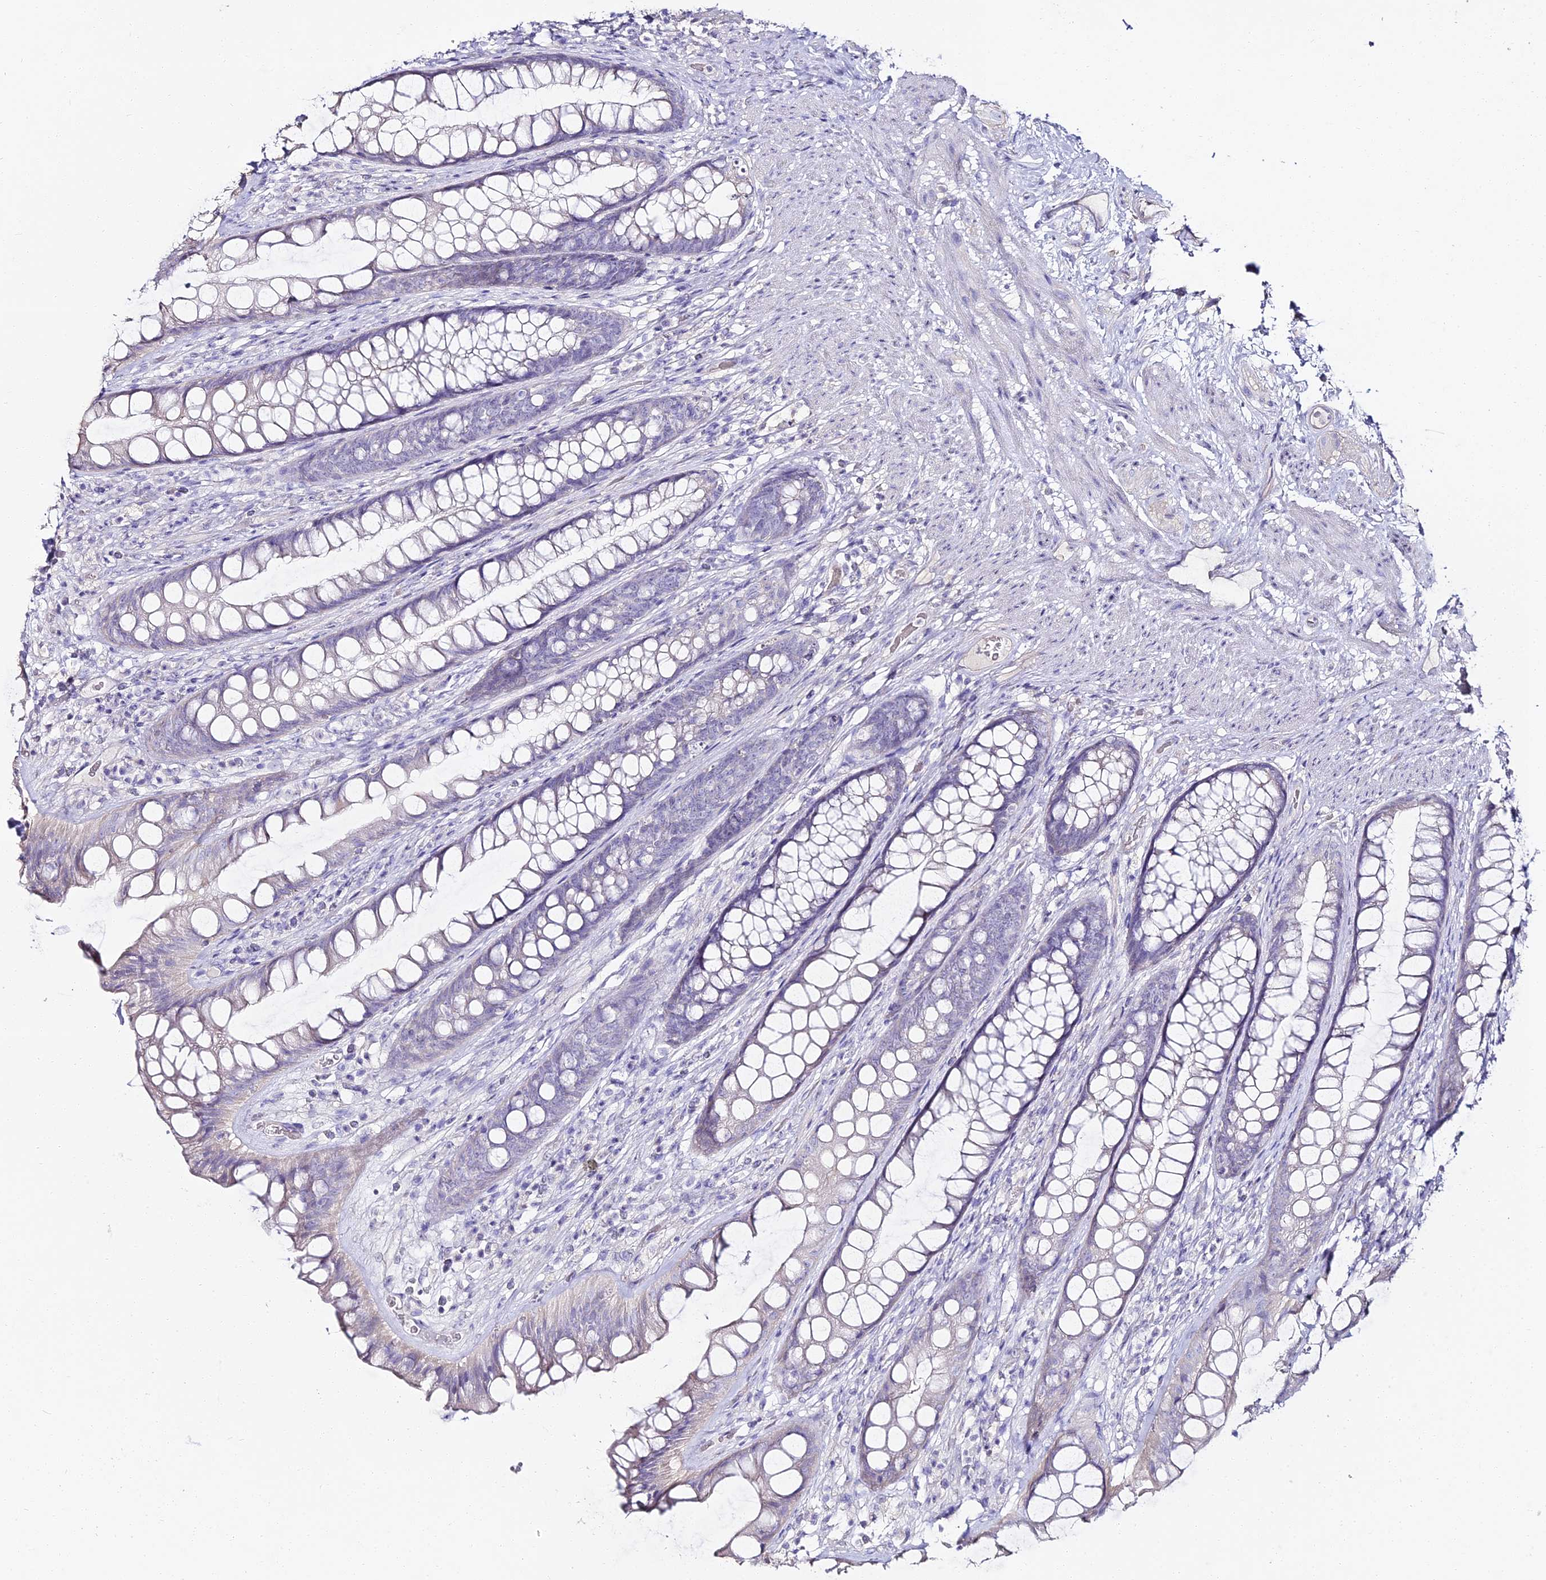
{"staining": {"intensity": "negative", "quantity": "none", "location": "none"}, "tissue": "rectum", "cell_type": "Glandular cells", "image_type": "normal", "snomed": [{"axis": "morphology", "description": "Normal tissue, NOS"}, {"axis": "topography", "description": "Rectum"}], "caption": "Immunohistochemistry (IHC) micrograph of normal rectum: human rectum stained with DAB (3,3'-diaminobenzidine) shows no significant protein staining in glandular cells.", "gene": "ALPG", "patient": {"sex": "male", "age": 74}}